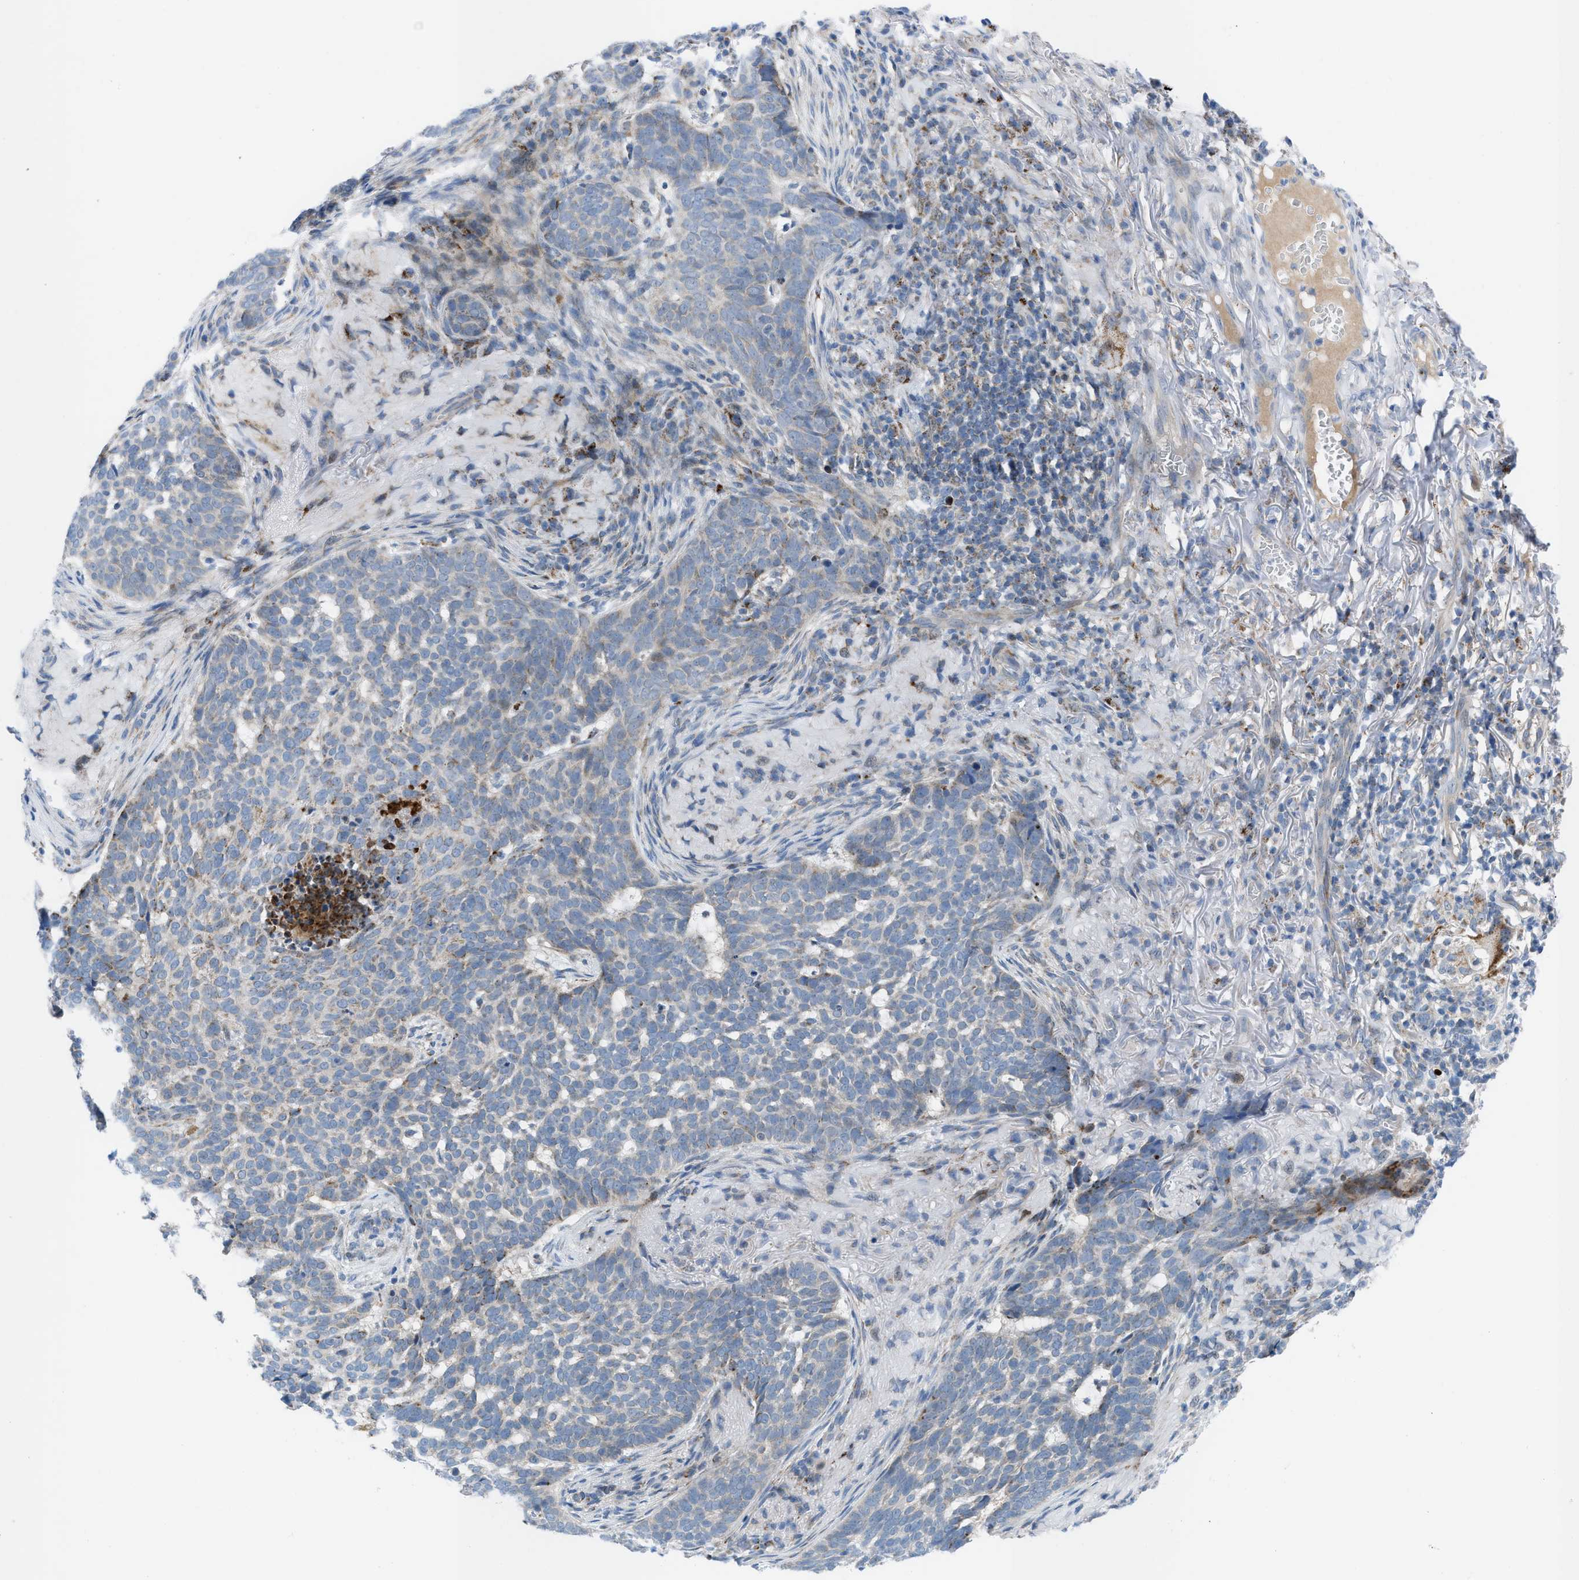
{"staining": {"intensity": "negative", "quantity": "none", "location": "none"}, "tissue": "skin cancer", "cell_type": "Tumor cells", "image_type": "cancer", "snomed": [{"axis": "morphology", "description": "Basal cell carcinoma"}, {"axis": "topography", "description": "Skin"}], "caption": "Immunohistochemical staining of skin basal cell carcinoma demonstrates no significant expression in tumor cells.", "gene": "RBBP9", "patient": {"sex": "male", "age": 85}}